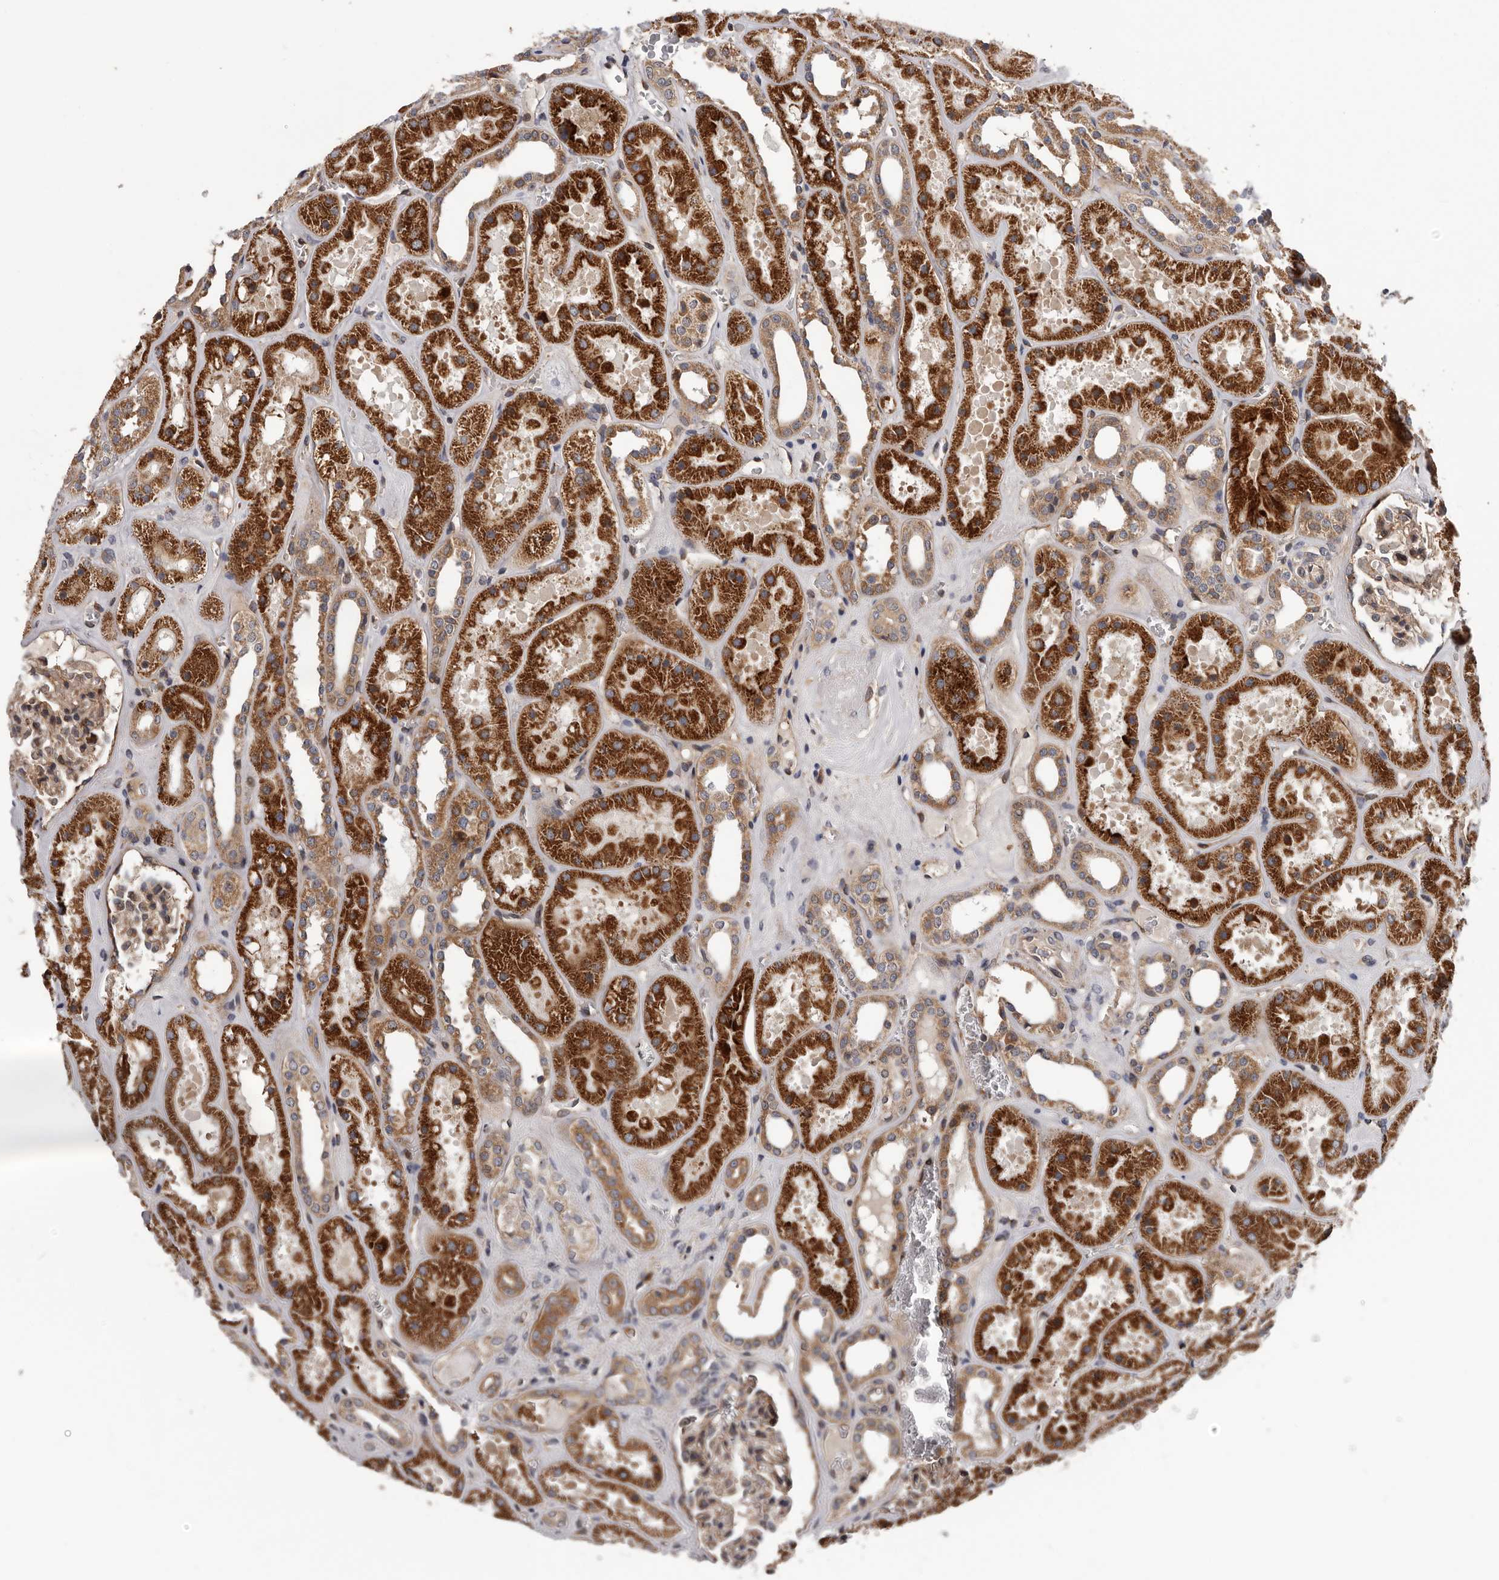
{"staining": {"intensity": "moderate", "quantity": ">75%", "location": "cytoplasmic/membranous"}, "tissue": "kidney", "cell_type": "Cells in glomeruli", "image_type": "normal", "snomed": [{"axis": "morphology", "description": "Normal tissue, NOS"}, {"axis": "topography", "description": "Kidney"}], "caption": "Protein staining by immunohistochemistry (IHC) demonstrates moderate cytoplasmic/membranous positivity in approximately >75% of cells in glomeruli in benign kidney.", "gene": "VPS37A", "patient": {"sex": "female", "age": 41}}